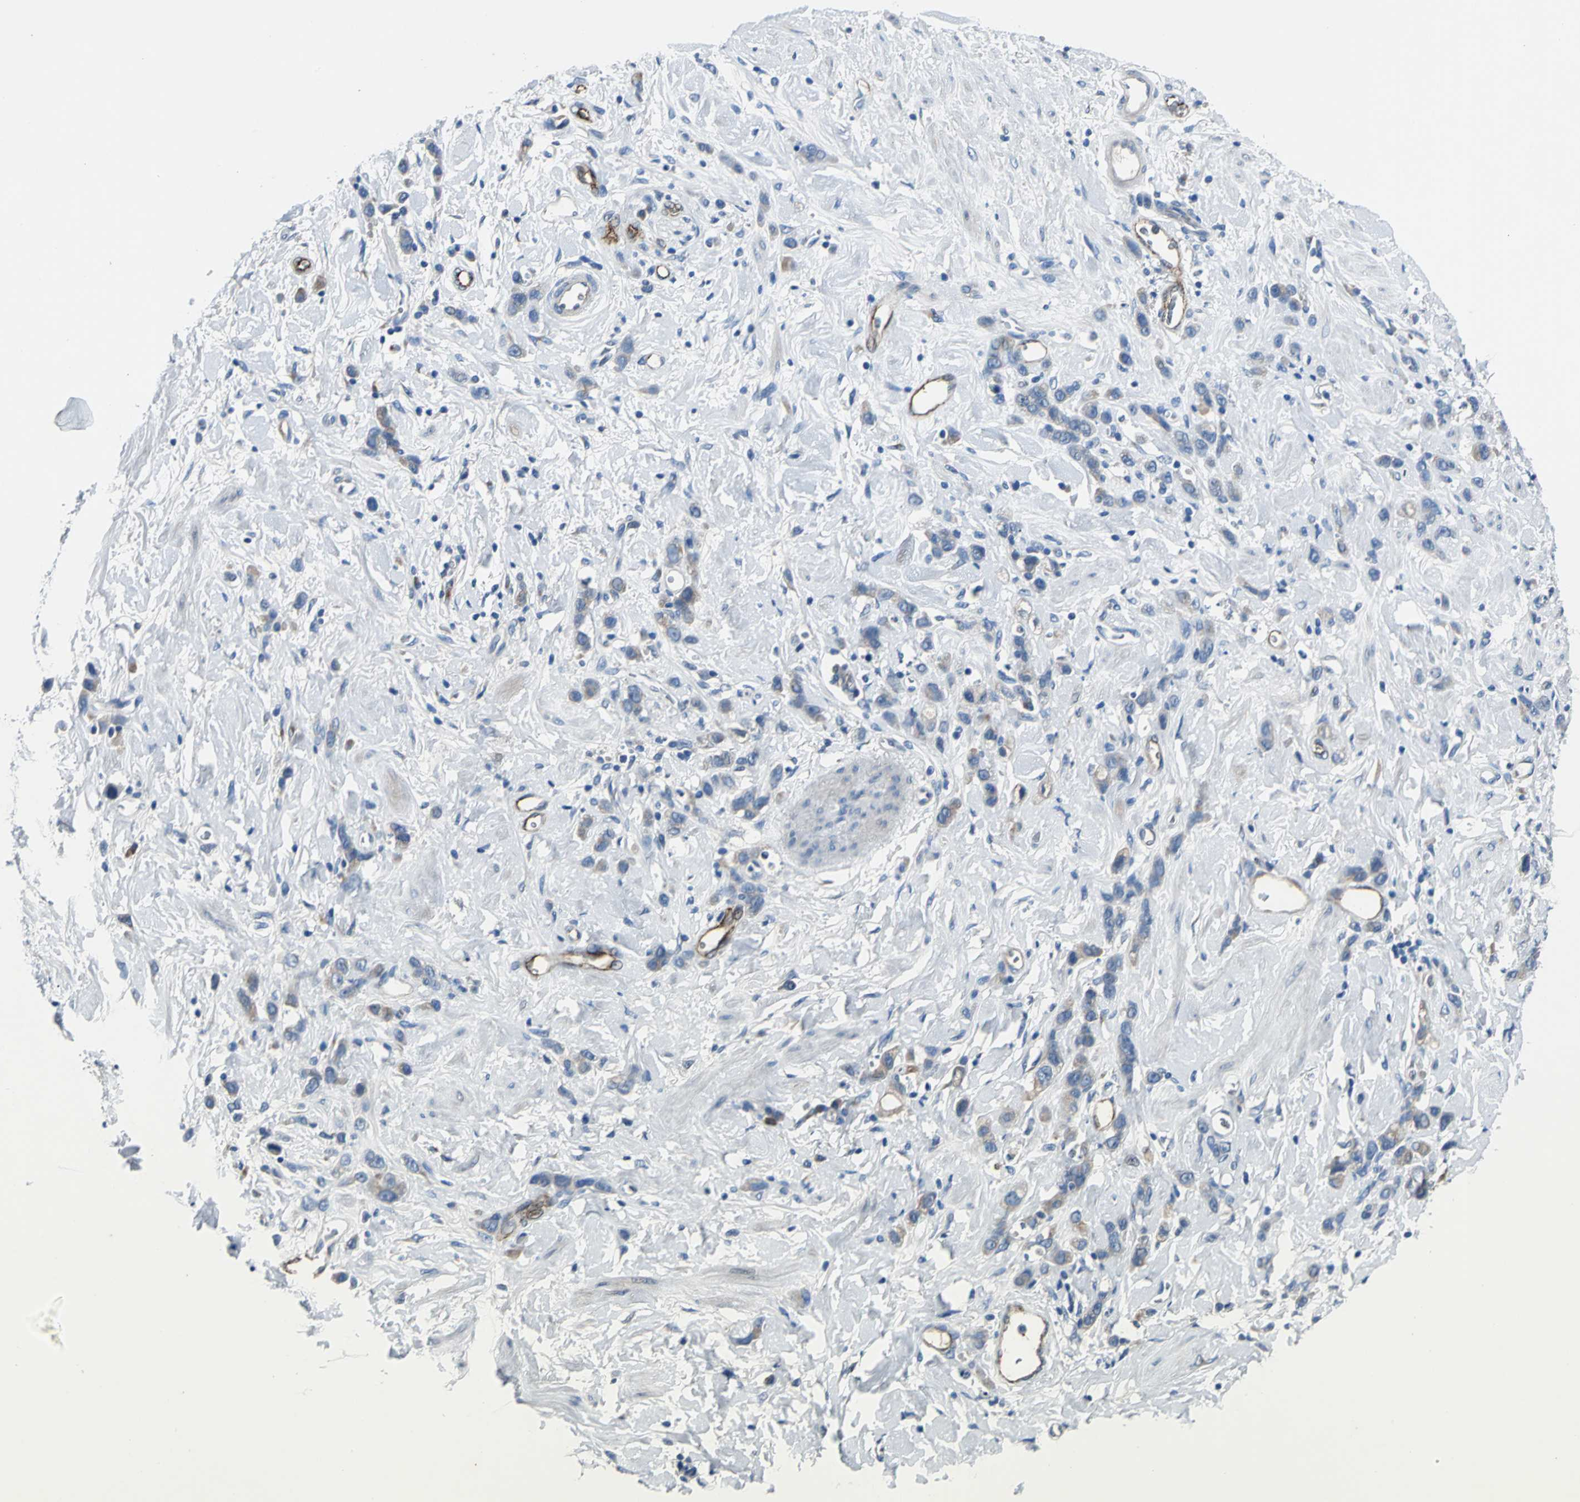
{"staining": {"intensity": "moderate", "quantity": ">75%", "location": "cytoplasmic/membranous"}, "tissue": "stomach cancer", "cell_type": "Tumor cells", "image_type": "cancer", "snomed": [{"axis": "morphology", "description": "Normal tissue, NOS"}, {"axis": "morphology", "description": "Adenocarcinoma, NOS"}, {"axis": "topography", "description": "Stomach"}], "caption": "A high-resolution histopathology image shows immunohistochemistry staining of stomach cancer, which shows moderate cytoplasmic/membranous positivity in approximately >75% of tumor cells. (IHC, brightfield microscopy, high magnification).", "gene": "SELP", "patient": {"sex": "male", "age": 82}}